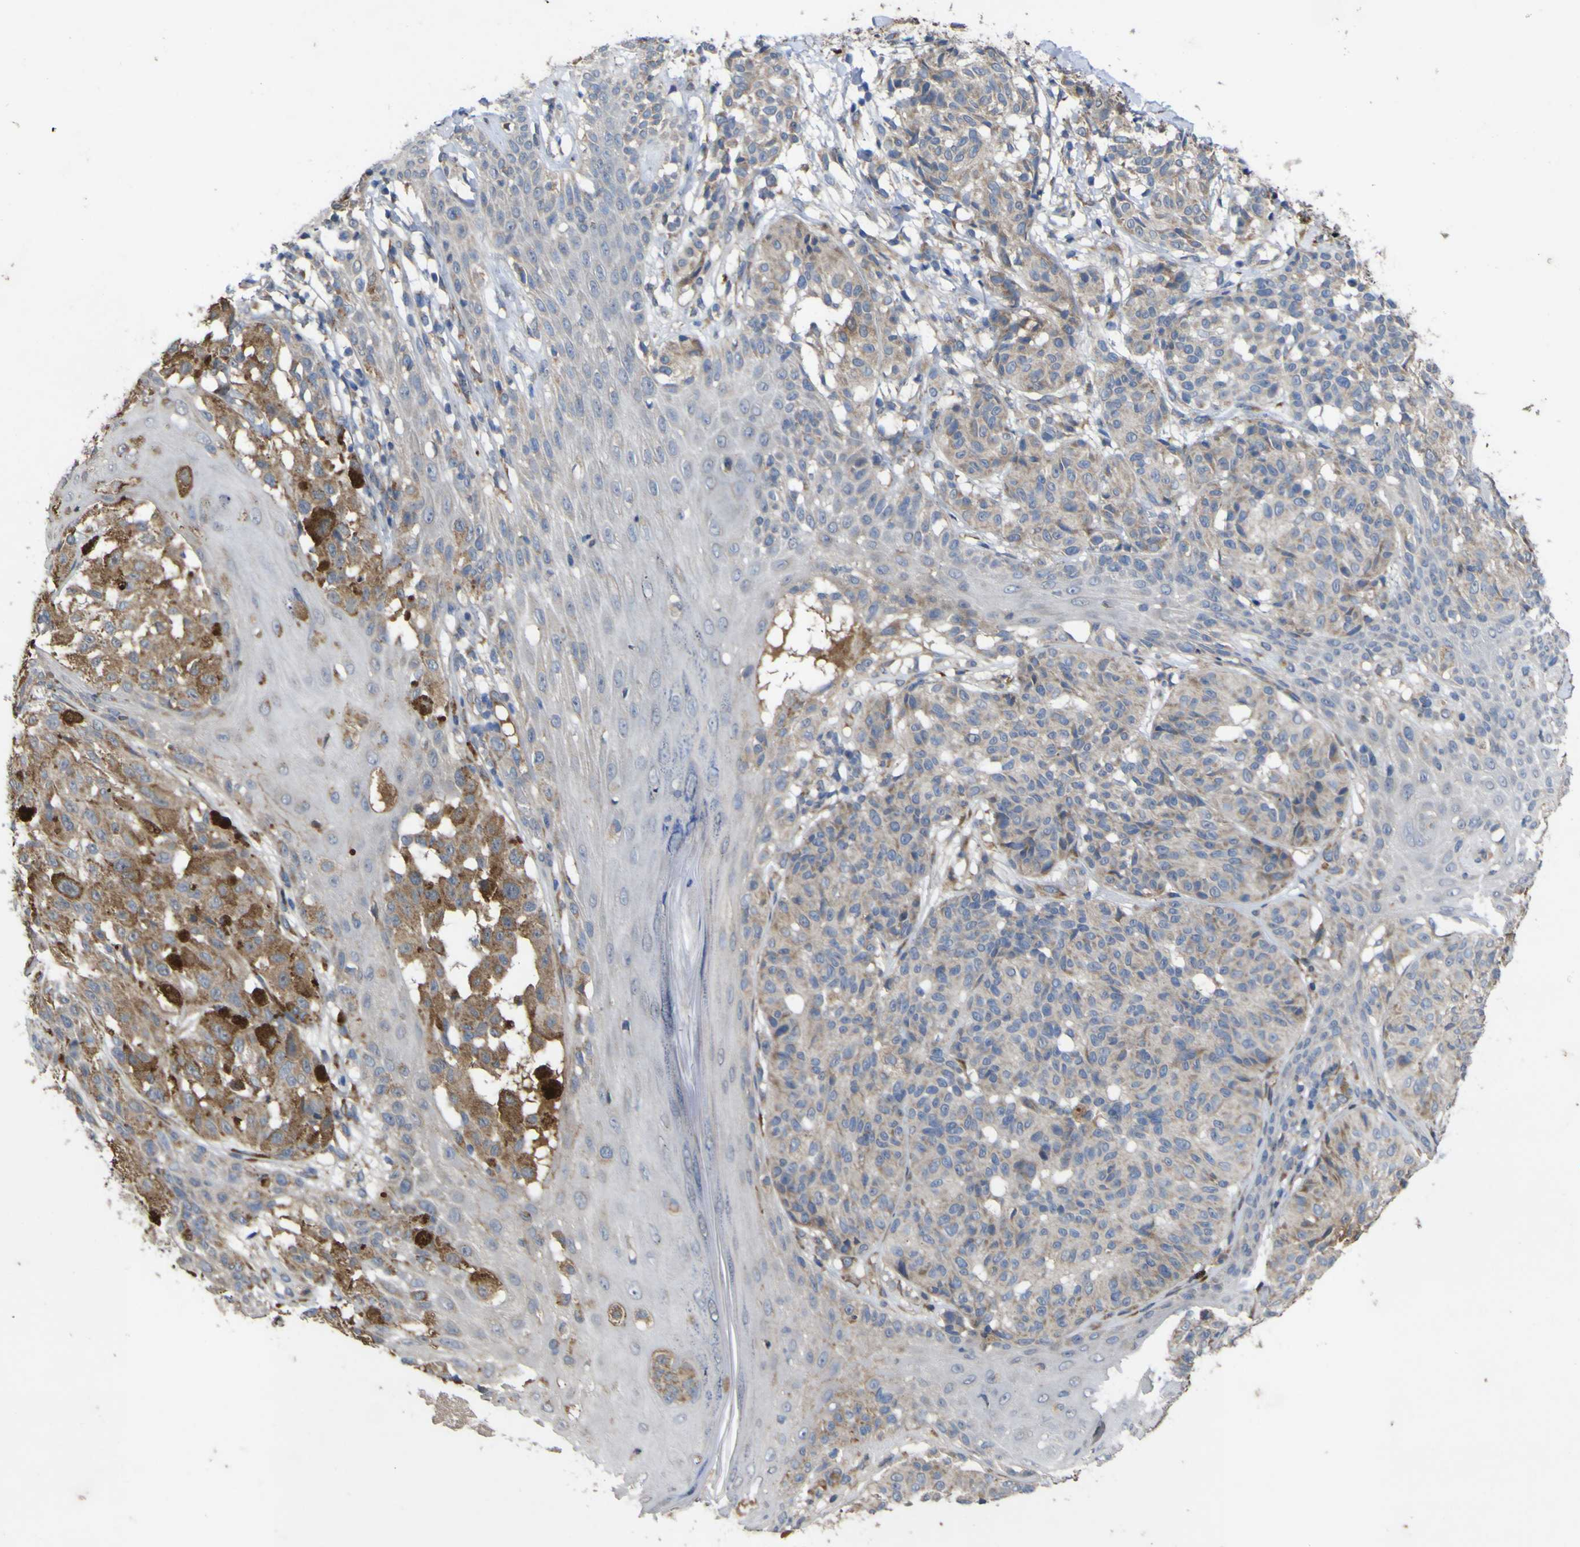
{"staining": {"intensity": "moderate", "quantity": "25%-75%", "location": "cytoplasmic/membranous"}, "tissue": "melanoma", "cell_type": "Tumor cells", "image_type": "cancer", "snomed": [{"axis": "morphology", "description": "Malignant melanoma, NOS"}, {"axis": "topography", "description": "Skin"}], "caption": "Protein staining reveals moderate cytoplasmic/membranous staining in approximately 25%-75% of tumor cells in melanoma. The protein of interest is shown in brown color, while the nuclei are stained blue.", "gene": "IRAK2", "patient": {"sex": "female", "age": 46}}